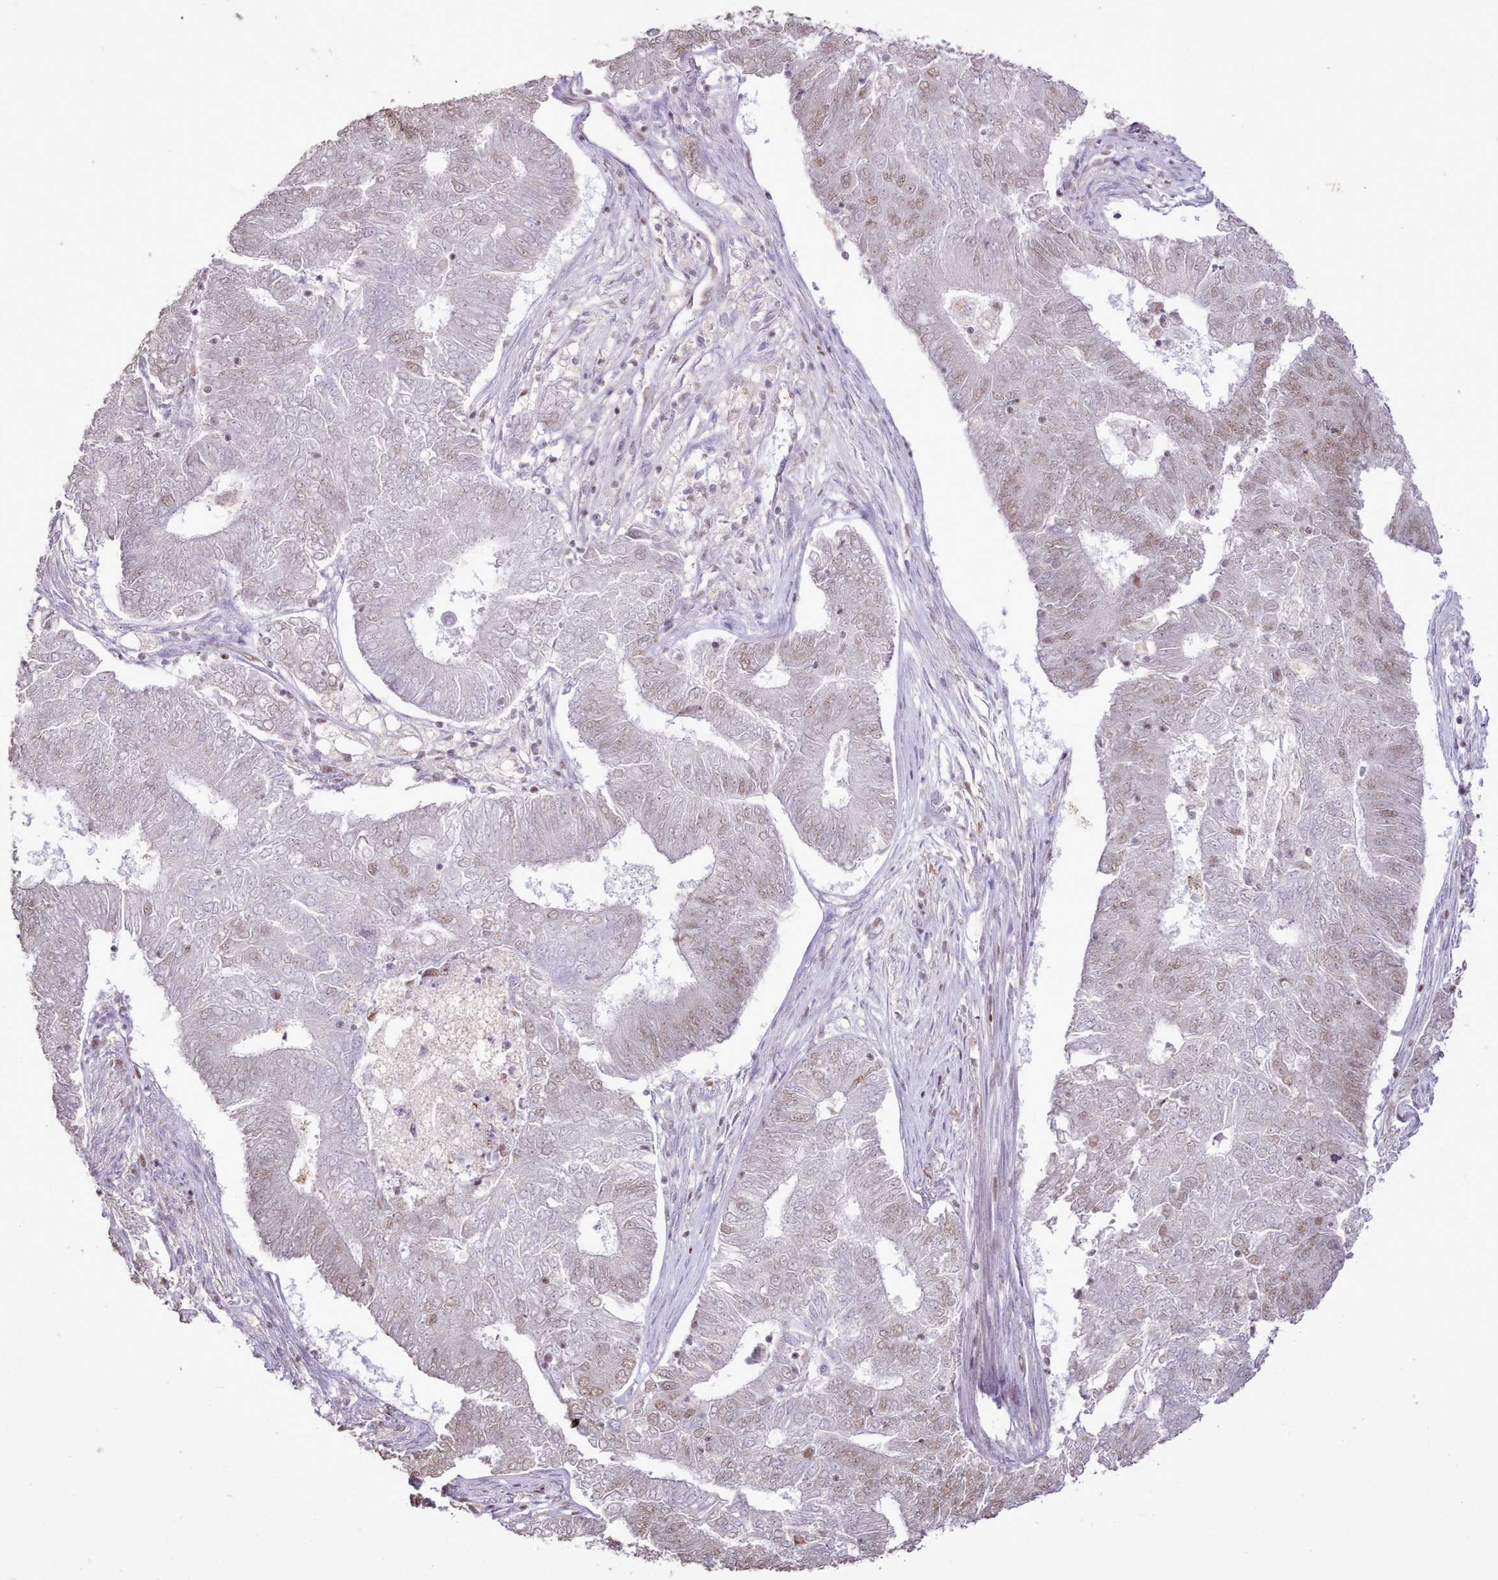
{"staining": {"intensity": "weak", "quantity": "25%-75%", "location": "nuclear"}, "tissue": "endometrial cancer", "cell_type": "Tumor cells", "image_type": "cancer", "snomed": [{"axis": "morphology", "description": "Adenocarcinoma, NOS"}, {"axis": "topography", "description": "Endometrium"}], "caption": "Immunohistochemistry (IHC) of endometrial adenocarcinoma demonstrates low levels of weak nuclear staining in about 25%-75% of tumor cells.", "gene": "TAF15", "patient": {"sex": "female", "age": 62}}